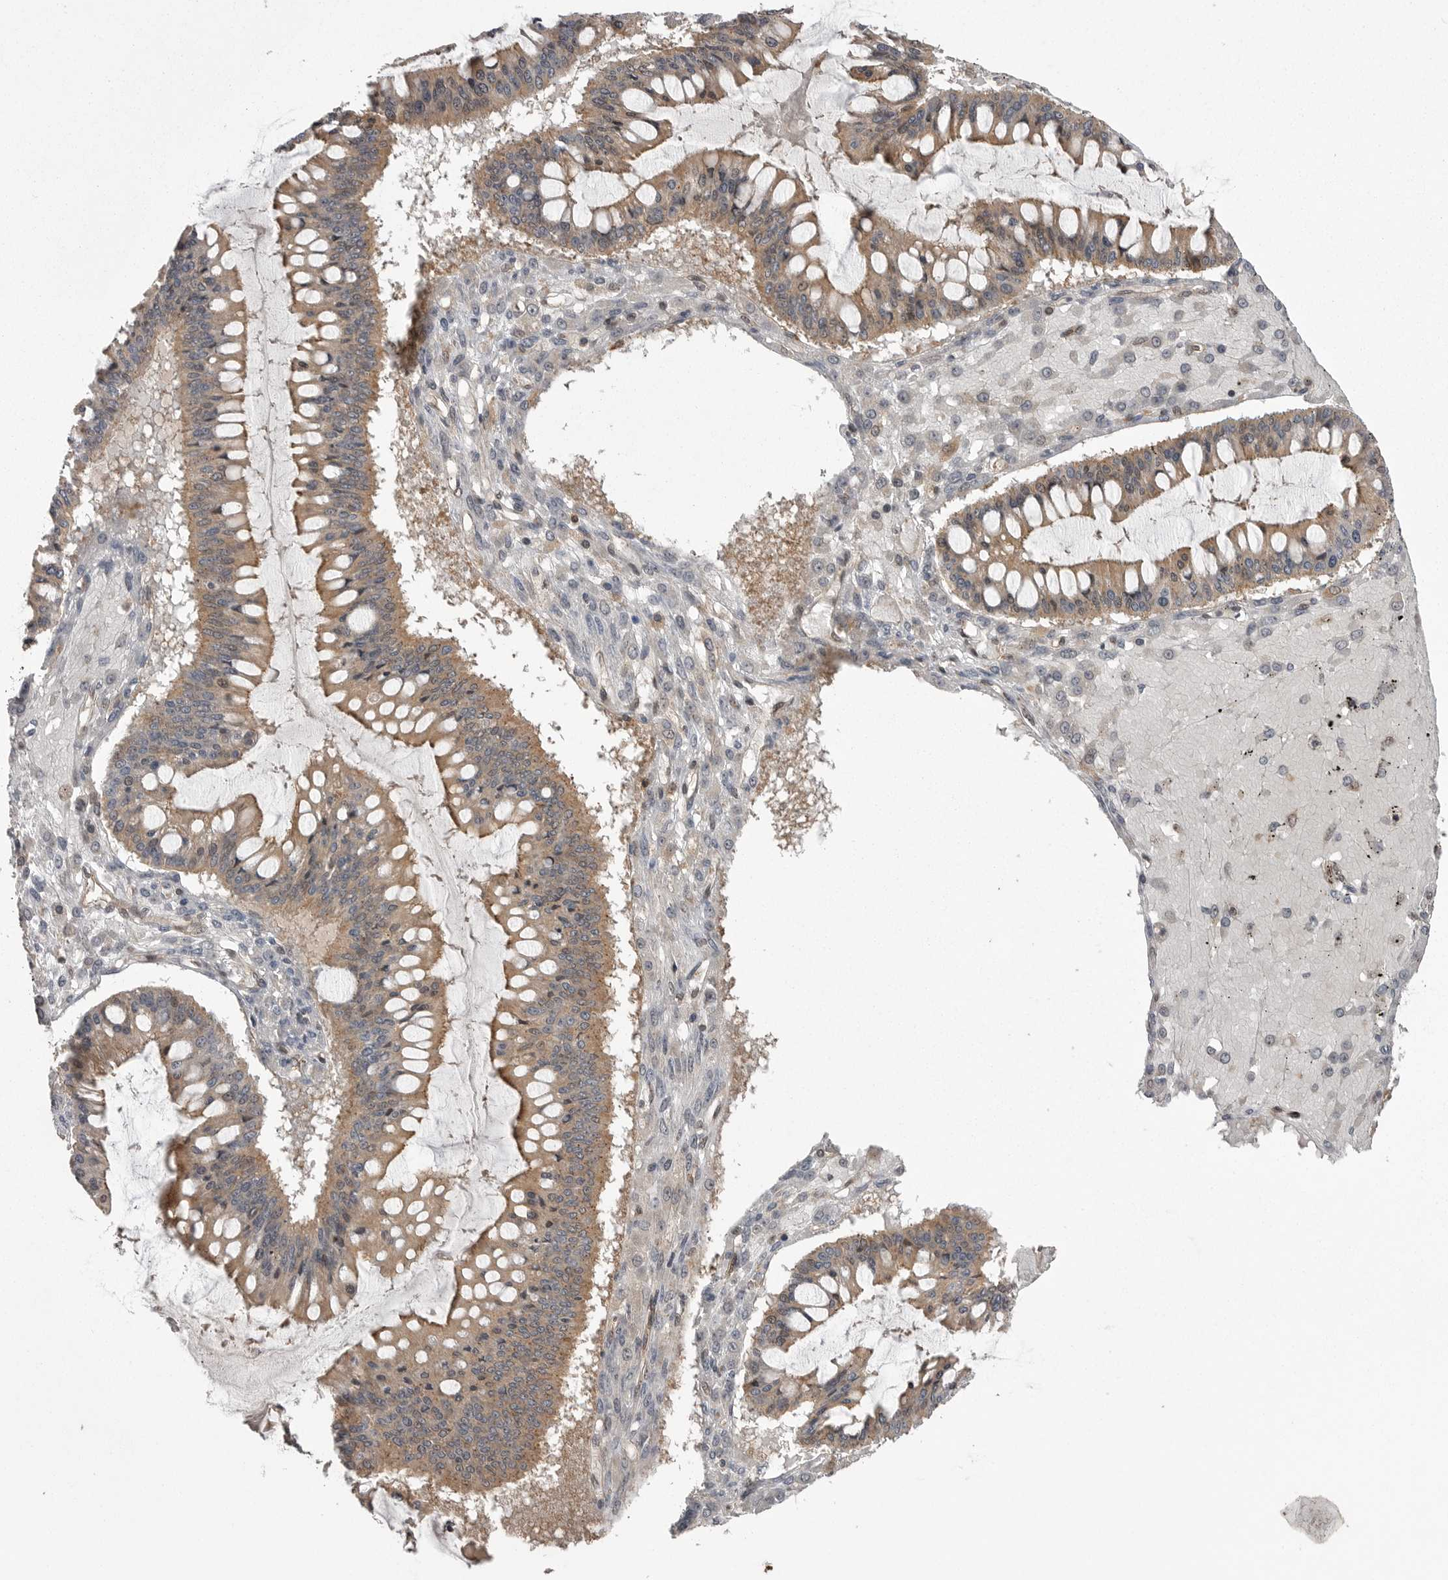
{"staining": {"intensity": "moderate", "quantity": ">75%", "location": "cytoplasmic/membranous"}, "tissue": "ovarian cancer", "cell_type": "Tumor cells", "image_type": "cancer", "snomed": [{"axis": "morphology", "description": "Cystadenocarcinoma, mucinous, NOS"}, {"axis": "topography", "description": "Ovary"}], "caption": "The image shows a brown stain indicating the presence of a protein in the cytoplasmic/membranous of tumor cells in ovarian mucinous cystadenocarcinoma.", "gene": "AOAH", "patient": {"sex": "female", "age": 73}}